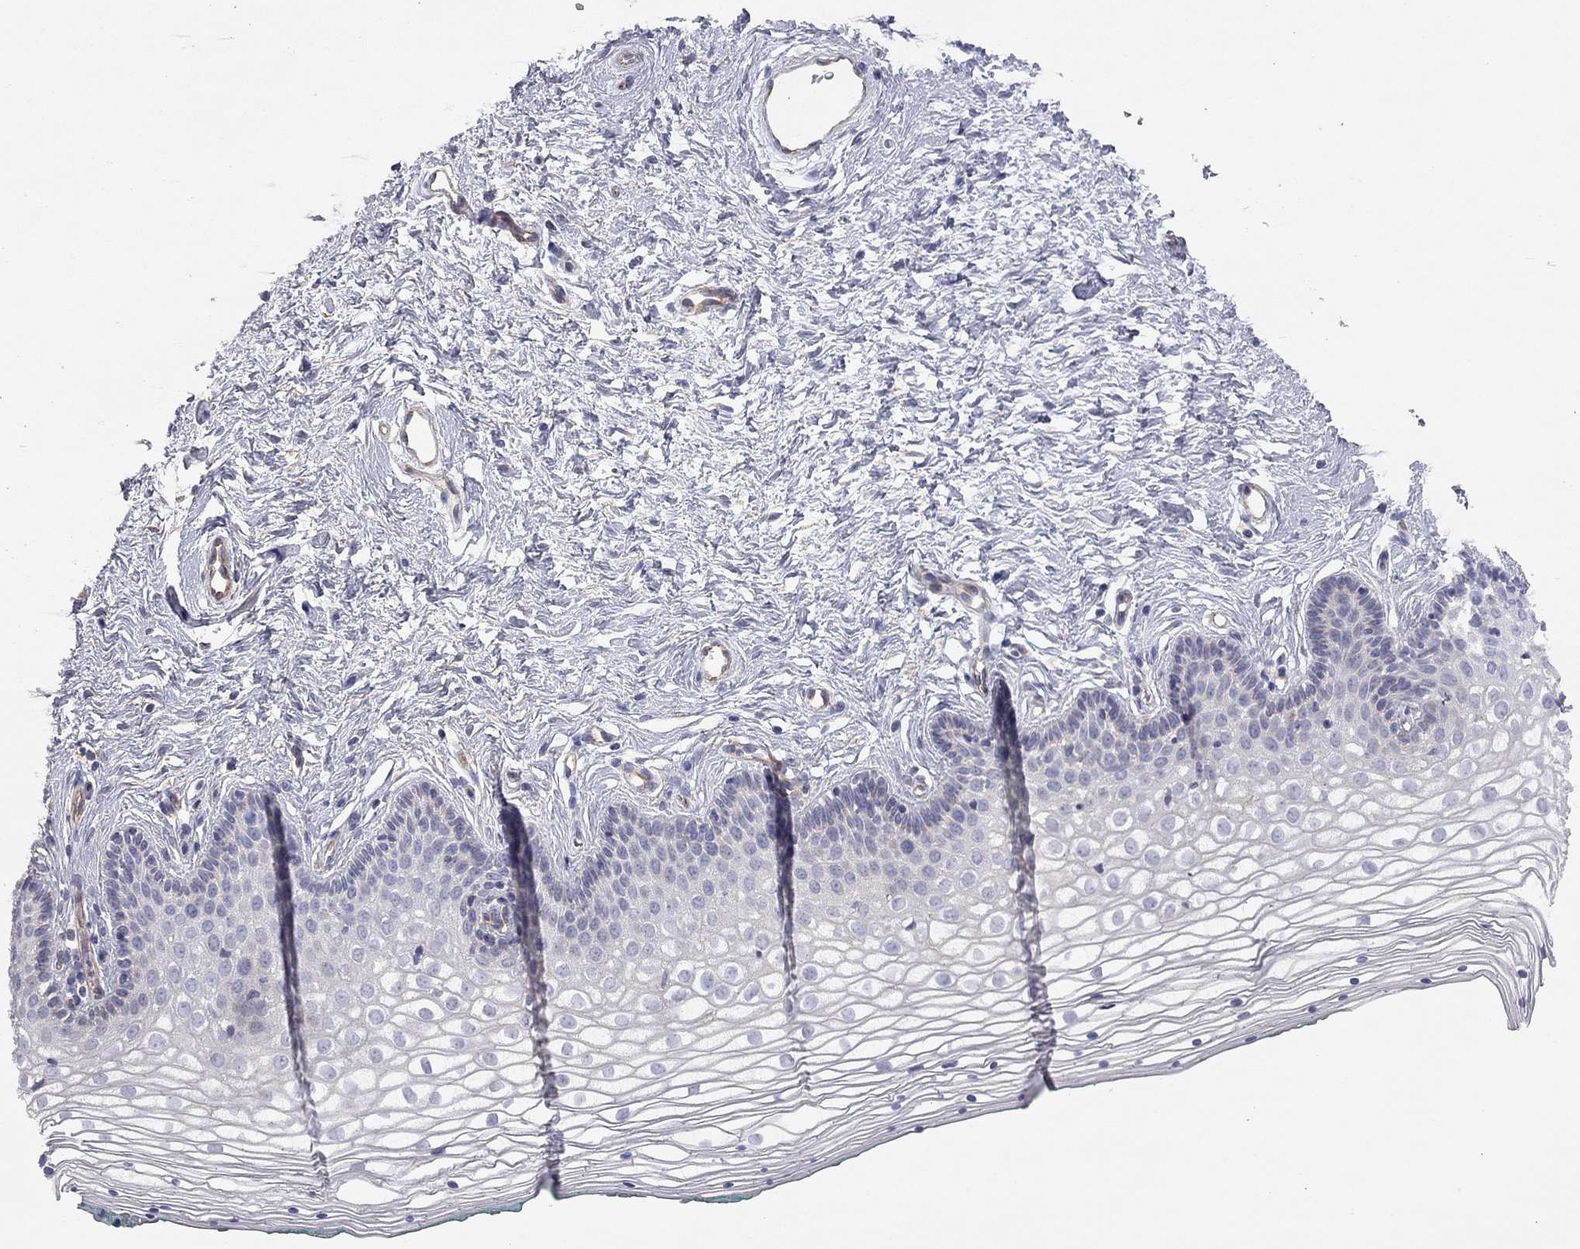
{"staining": {"intensity": "negative", "quantity": "none", "location": "none"}, "tissue": "vagina", "cell_type": "Squamous epithelial cells", "image_type": "normal", "snomed": [{"axis": "morphology", "description": "Normal tissue, NOS"}, {"axis": "topography", "description": "Vagina"}], "caption": "DAB immunohistochemical staining of unremarkable vagina reveals no significant expression in squamous epithelial cells.", "gene": "GPRC5B", "patient": {"sex": "female", "age": 36}}